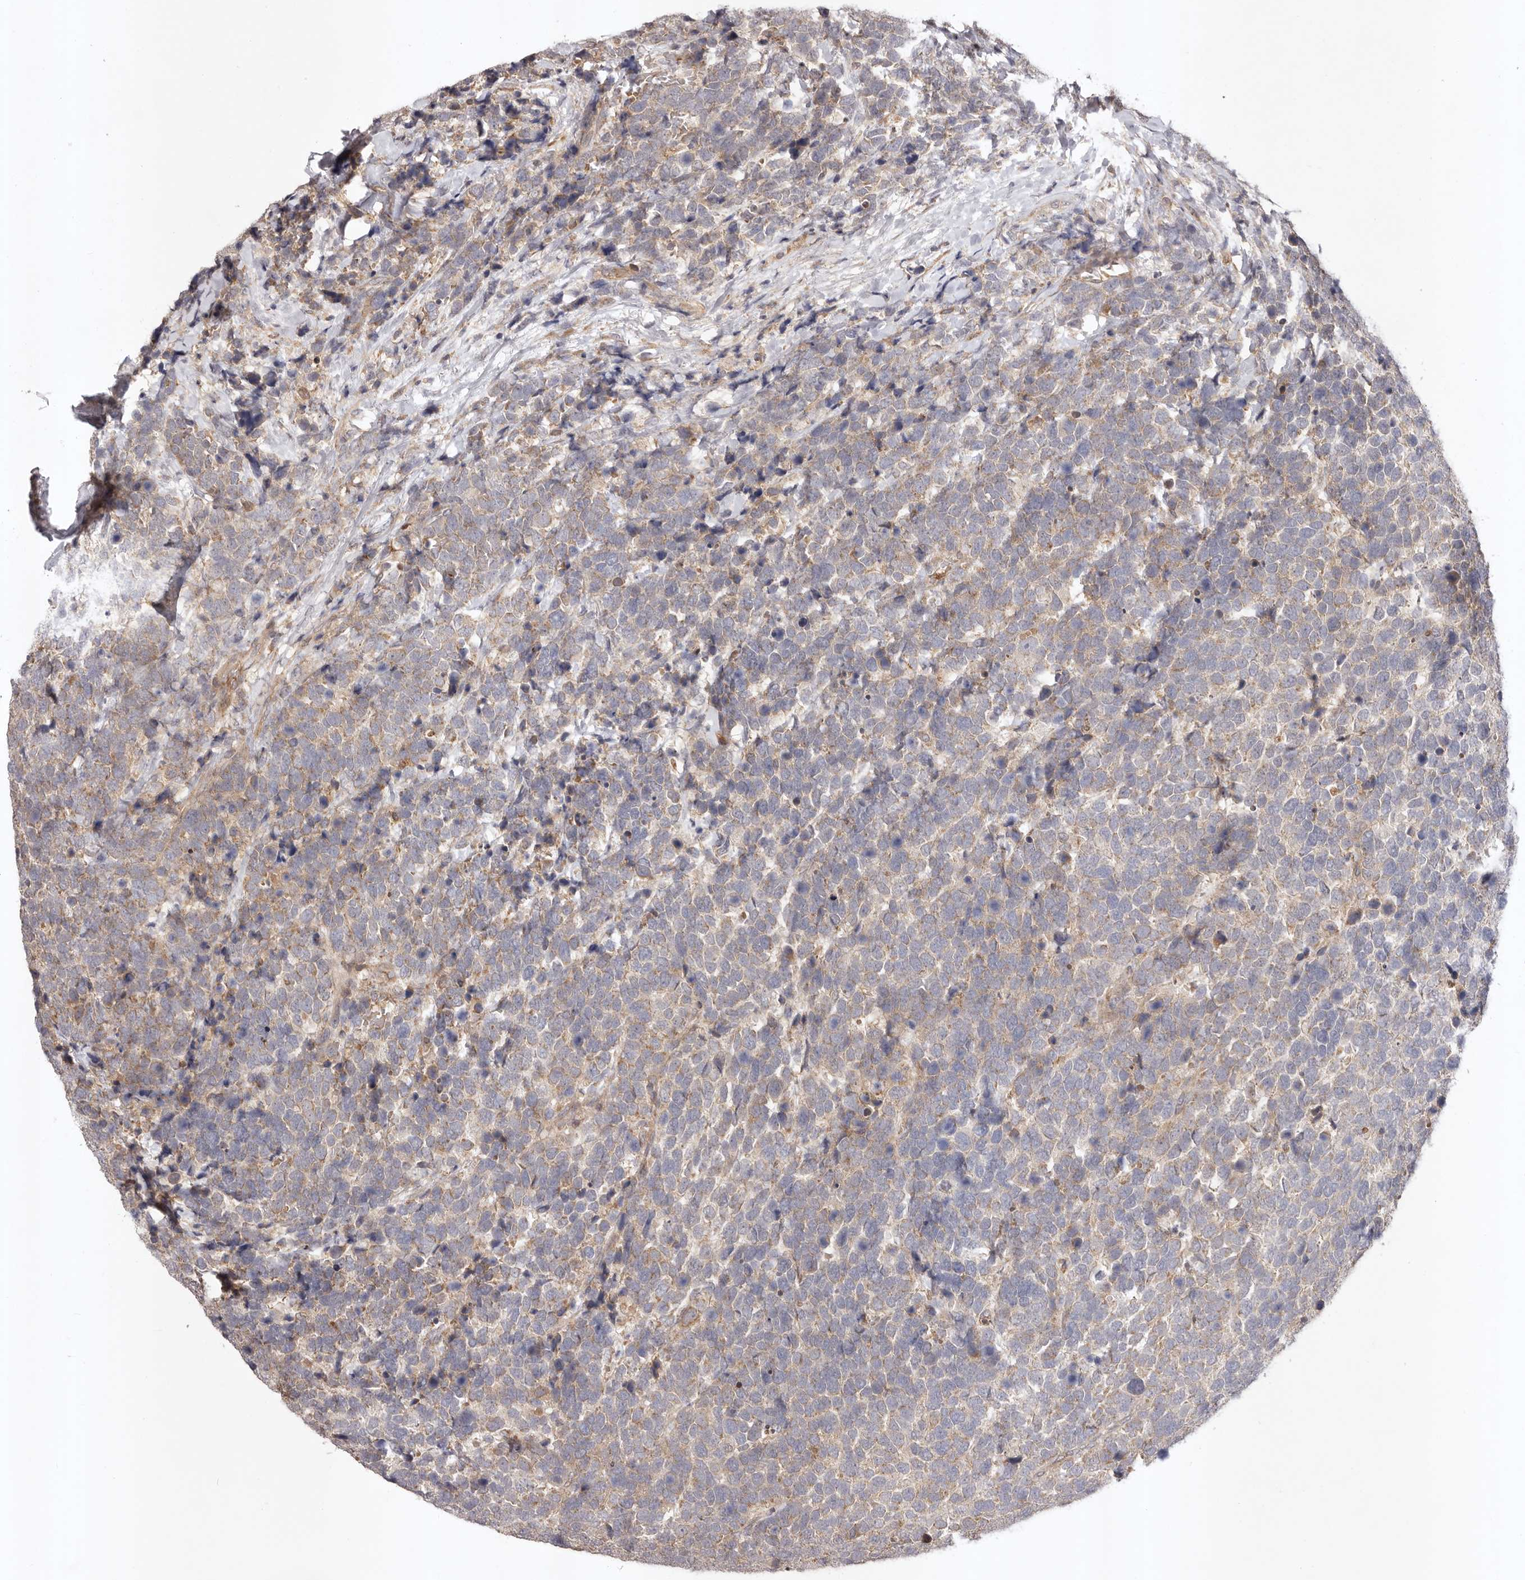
{"staining": {"intensity": "weak", "quantity": "25%-75%", "location": "cytoplasmic/membranous"}, "tissue": "urothelial cancer", "cell_type": "Tumor cells", "image_type": "cancer", "snomed": [{"axis": "morphology", "description": "Urothelial carcinoma, High grade"}, {"axis": "topography", "description": "Urinary bladder"}], "caption": "The photomicrograph displays immunohistochemical staining of urothelial cancer. There is weak cytoplasmic/membranous expression is identified in about 25%-75% of tumor cells.", "gene": "UBR2", "patient": {"sex": "female", "age": 82}}